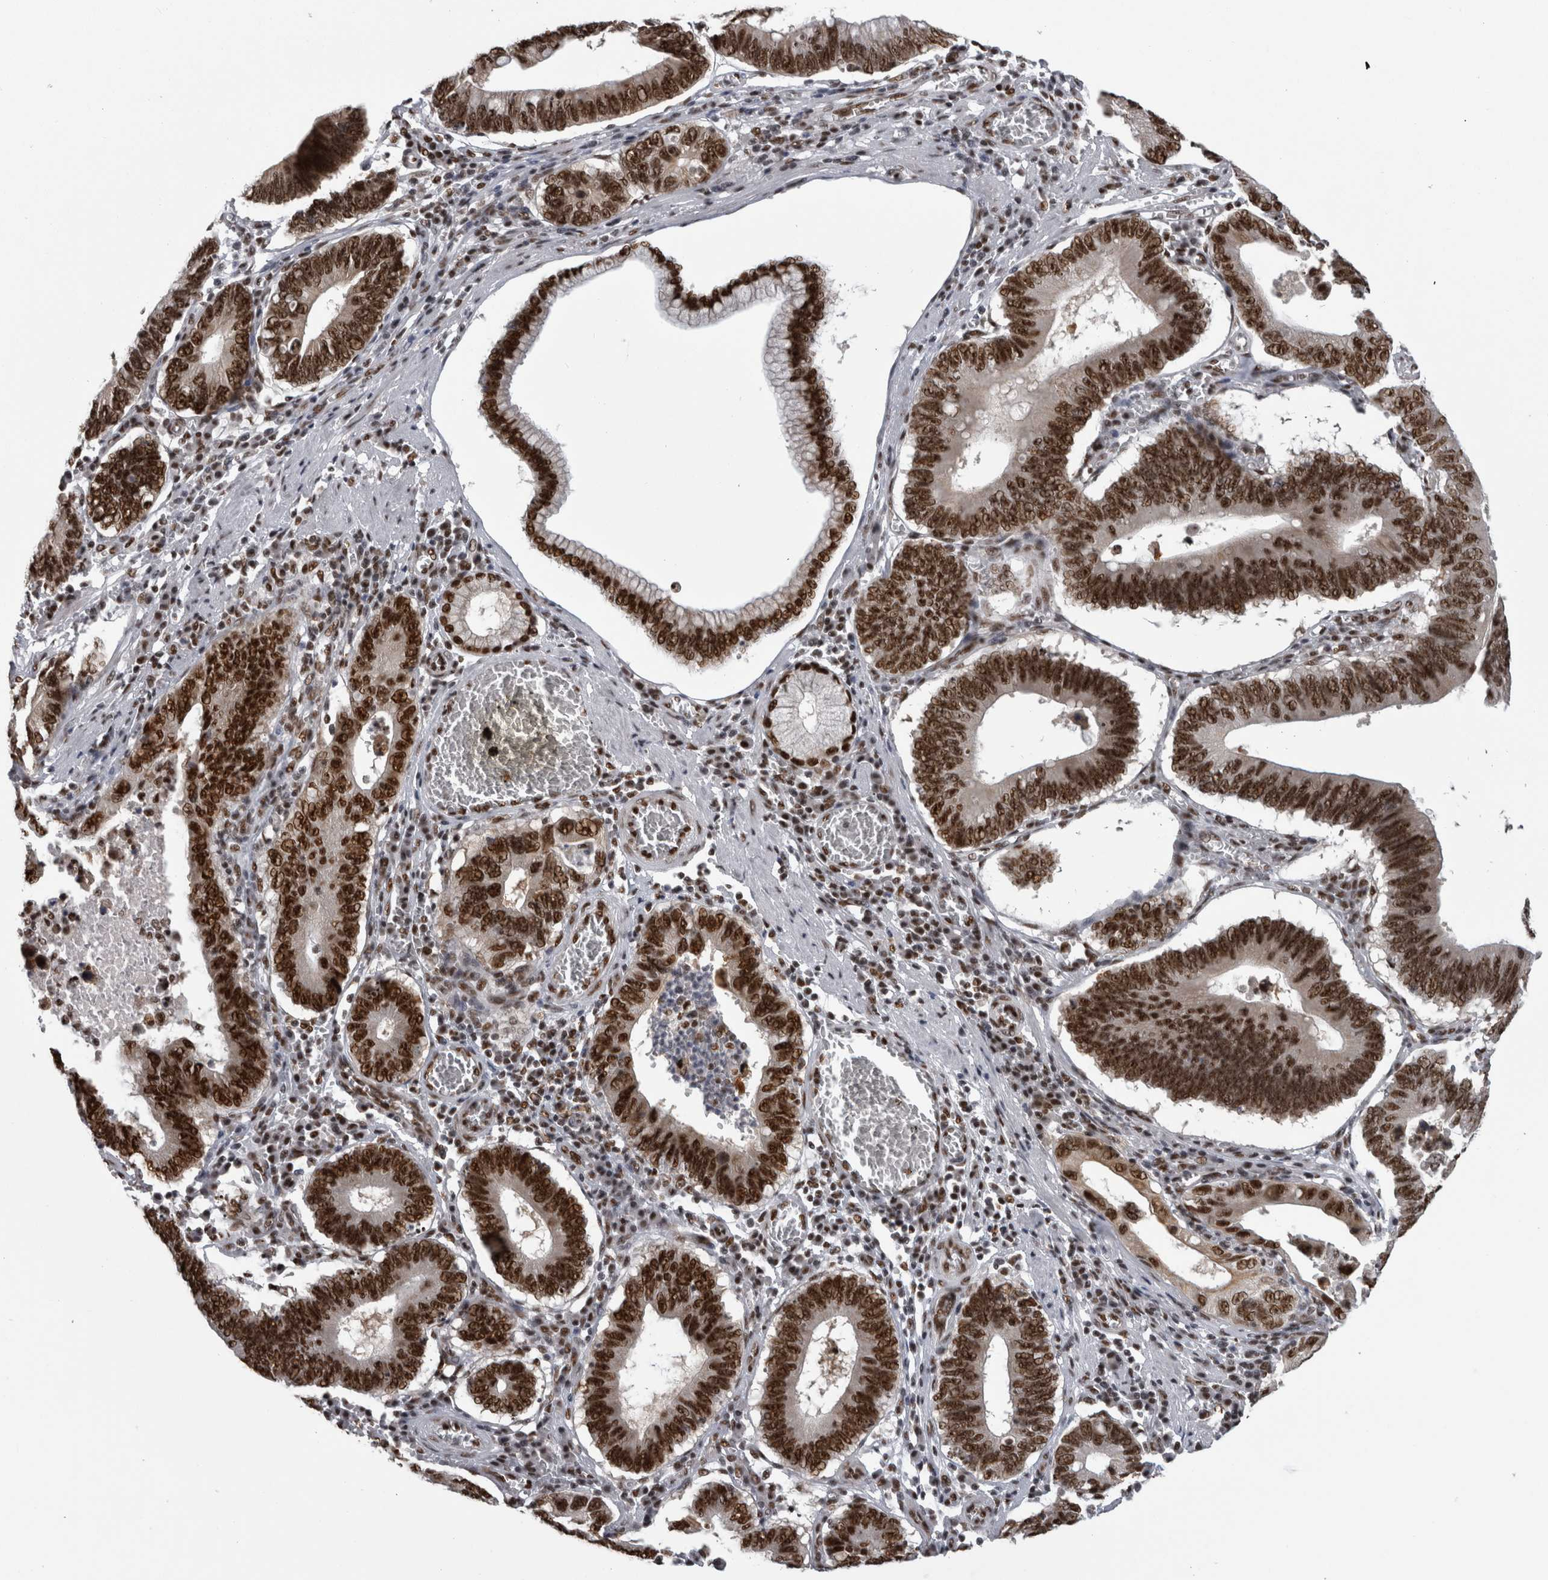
{"staining": {"intensity": "strong", "quantity": ">75%", "location": "nuclear"}, "tissue": "stomach cancer", "cell_type": "Tumor cells", "image_type": "cancer", "snomed": [{"axis": "morphology", "description": "Adenocarcinoma, NOS"}, {"axis": "topography", "description": "Stomach"}, {"axis": "topography", "description": "Gastric cardia"}], "caption": "About >75% of tumor cells in human stomach cancer display strong nuclear protein positivity as visualized by brown immunohistochemical staining.", "gene": "ZSCAN2", "patient": {"sex": "male", "age": 59}}